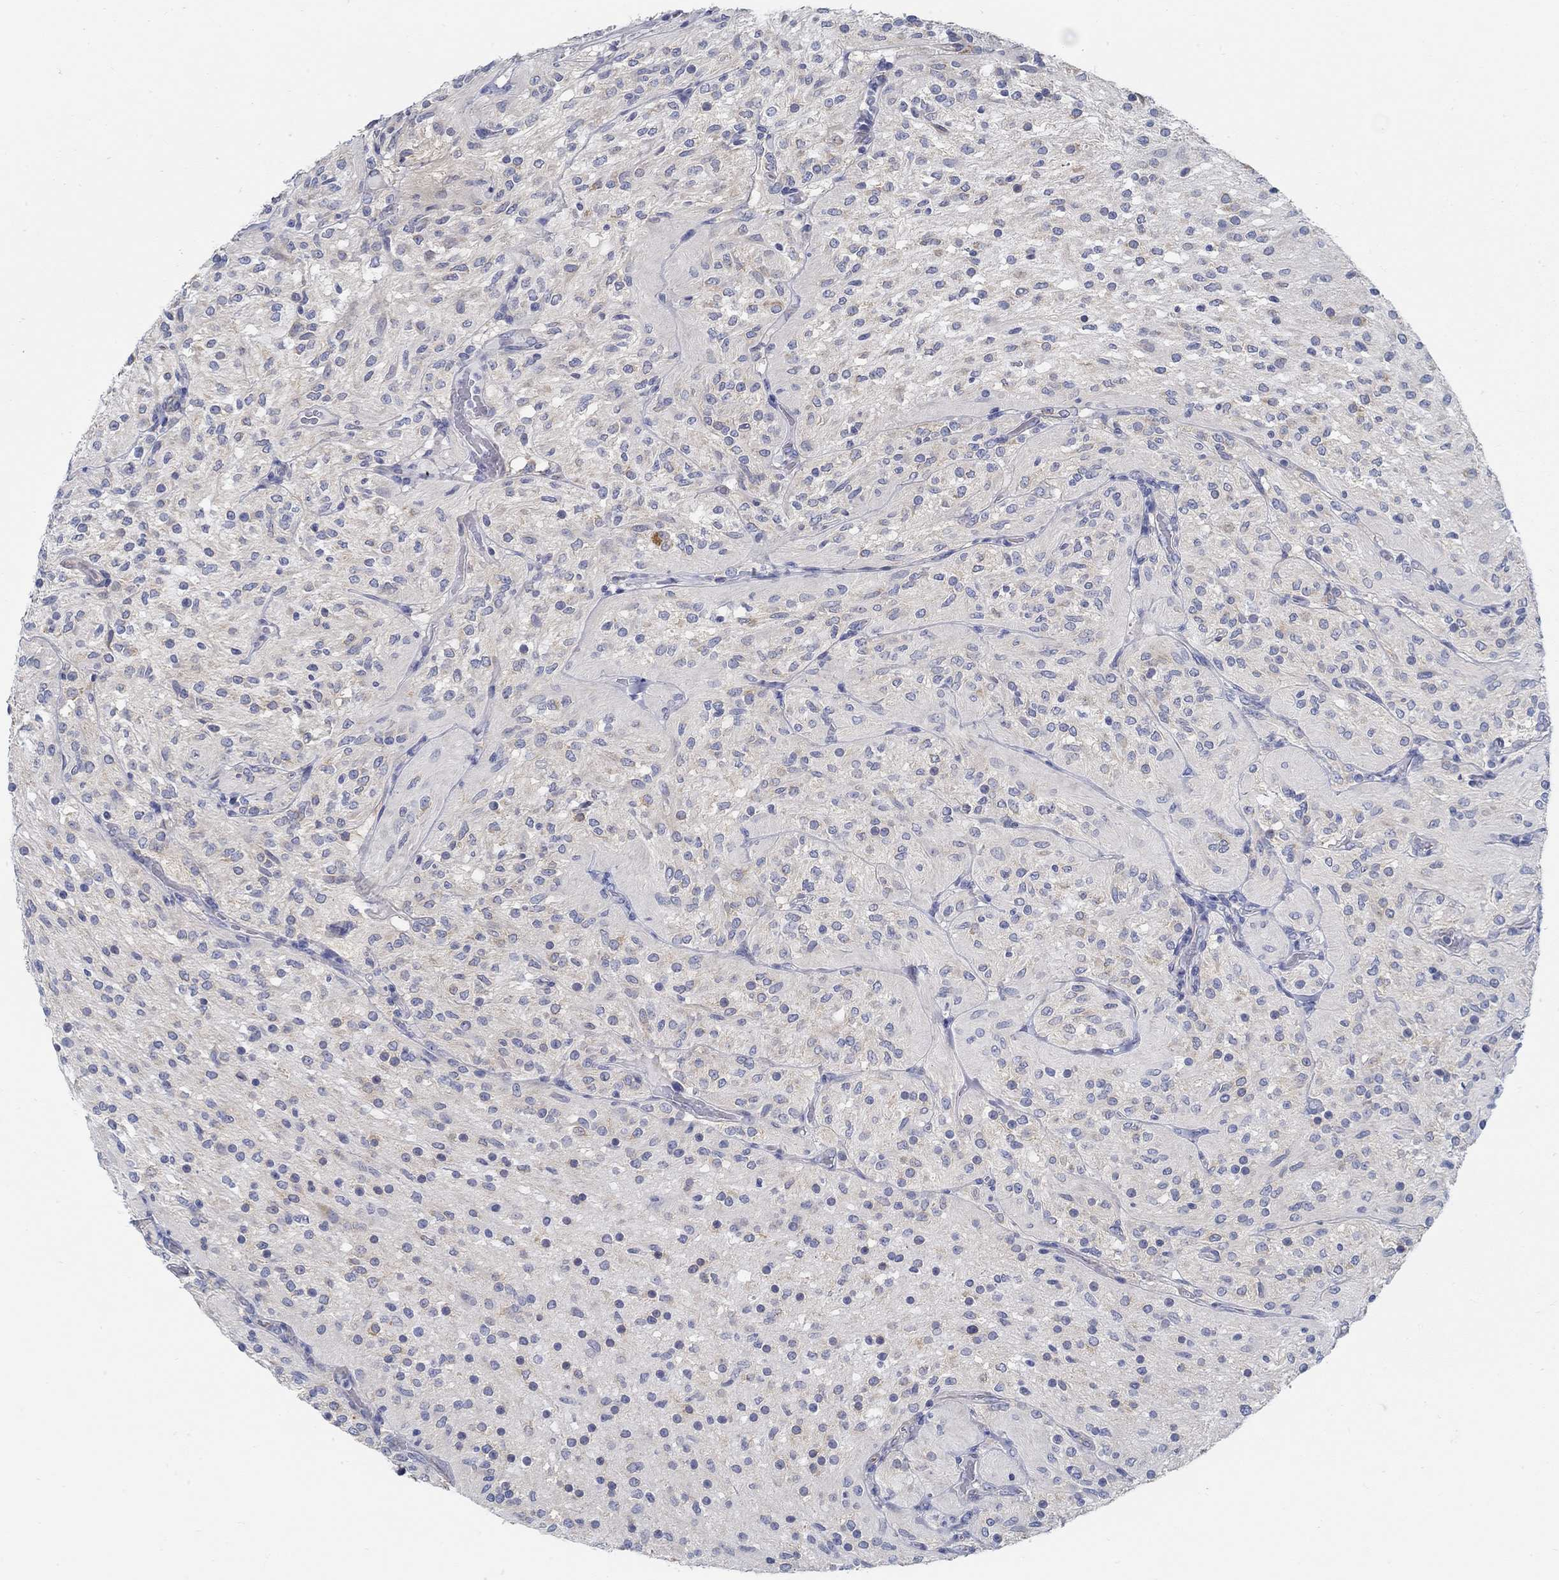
{"staining": {"intensity": "negative", "quantity": "none", "location": "none"}, "tissue": "glioma", "cell_type": "Tumor cells", "image_type": "cancer", "snomed": [{"axis": "morphology", "description": "Glioma, malignant, Low grade"}, {"axis": "topography", "description": "Brain"}], "caption": "The histopathology image demonstrates no staining of tumor cells in low-grade glioma (malignant).", "gene": "C15orf39", "patient": {"sex": "male", "age": 3}}